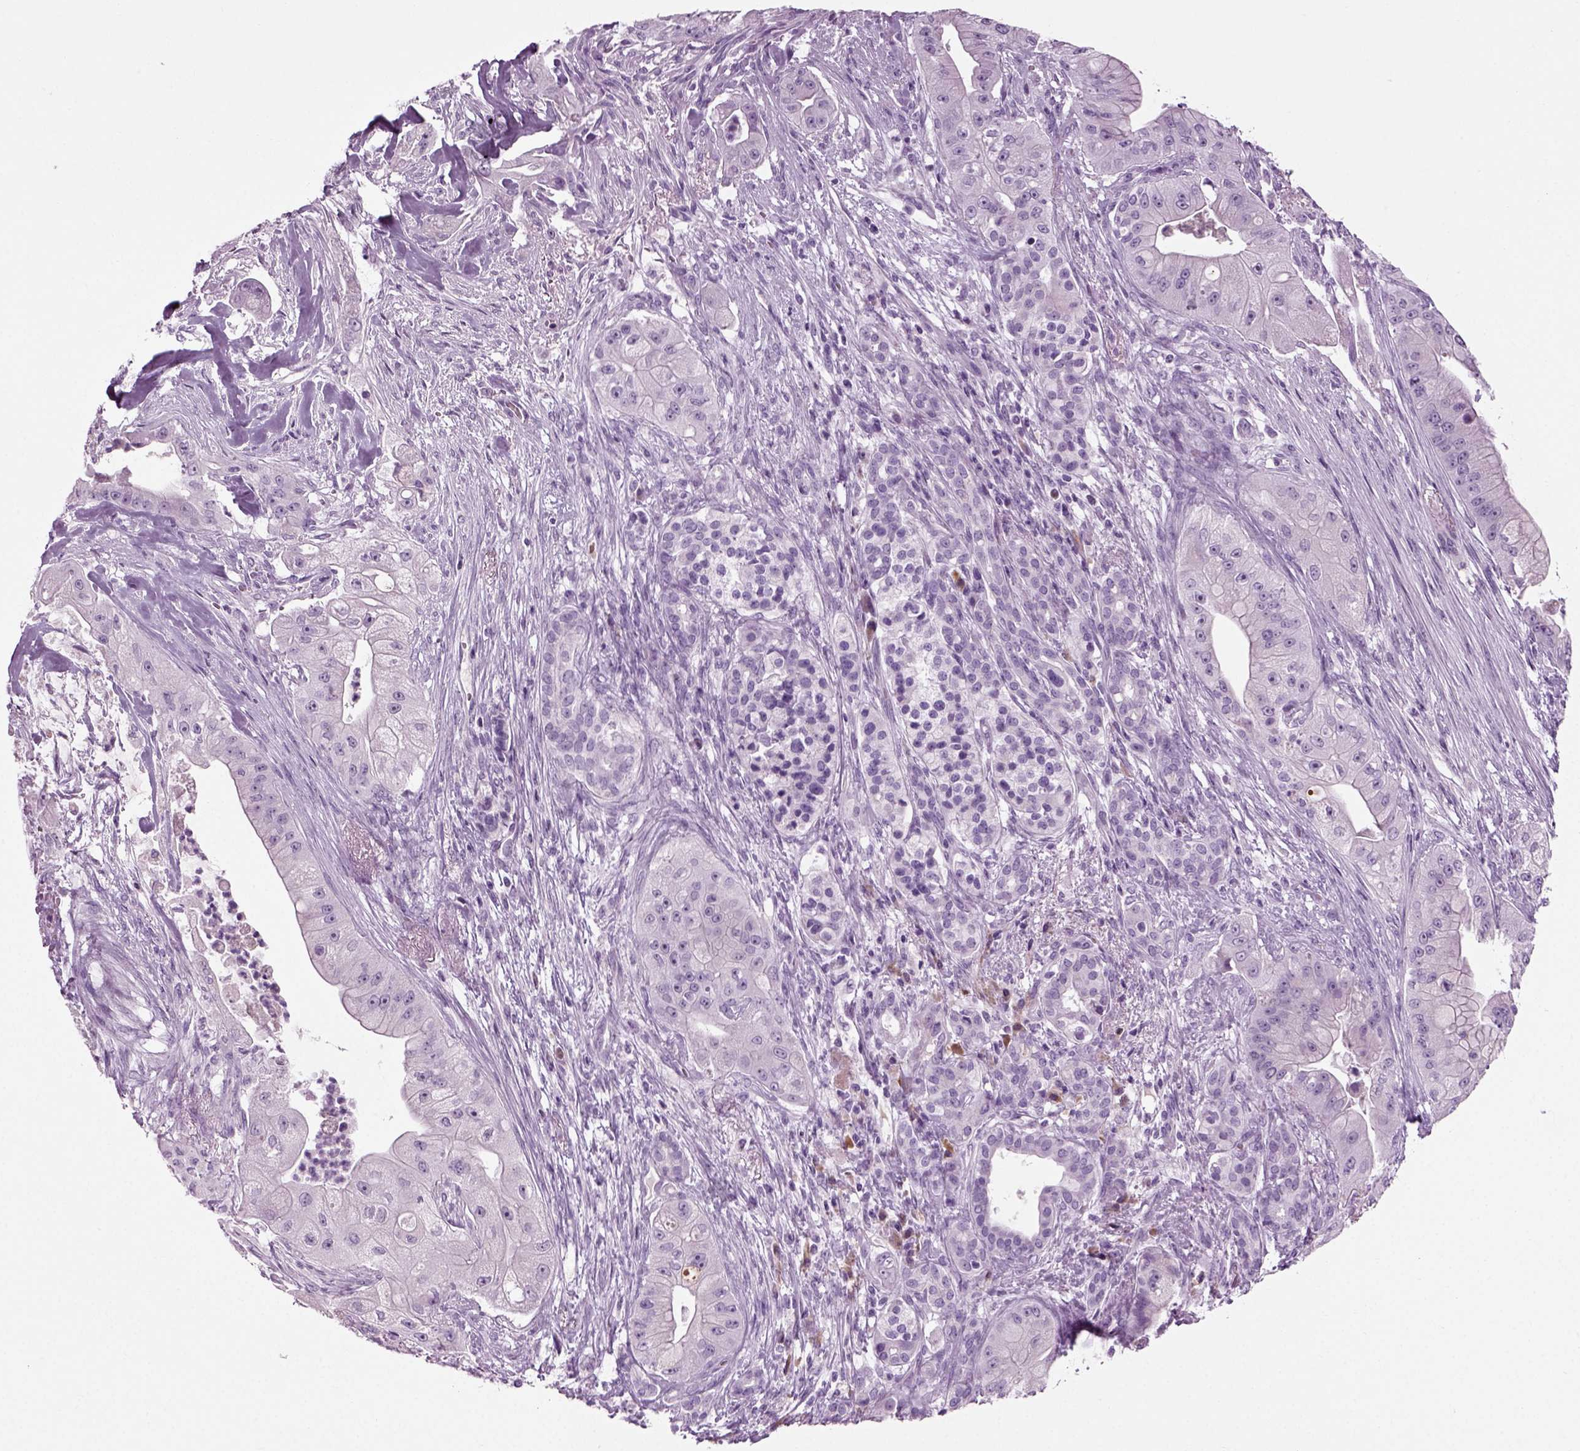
{"staining": {"intensity": "negative", "quantity": "none", "location": "none"}, "tissue": "pancreatic cancer", "cell_type": "Tumor cells", "image_type": "cancer", "snomed": [{"axis": "morphology", "description": "Normal tissue, NOS"}, {"axis": "morphology", "description": "Inflammation, NOS"}, {"axis": "morphology", "description": "Adenocarcinoma, NOS"}, {"axis": "topography", "description": "Pancreas"}], "caption": "This is a micrograph of immunohistochemistry (IHC) staining of pancreatic adenocarcinoma, which shows no expression in tumor cells.", "gene": "PRLH", "patient": {"sex": "male", "age": 57}}